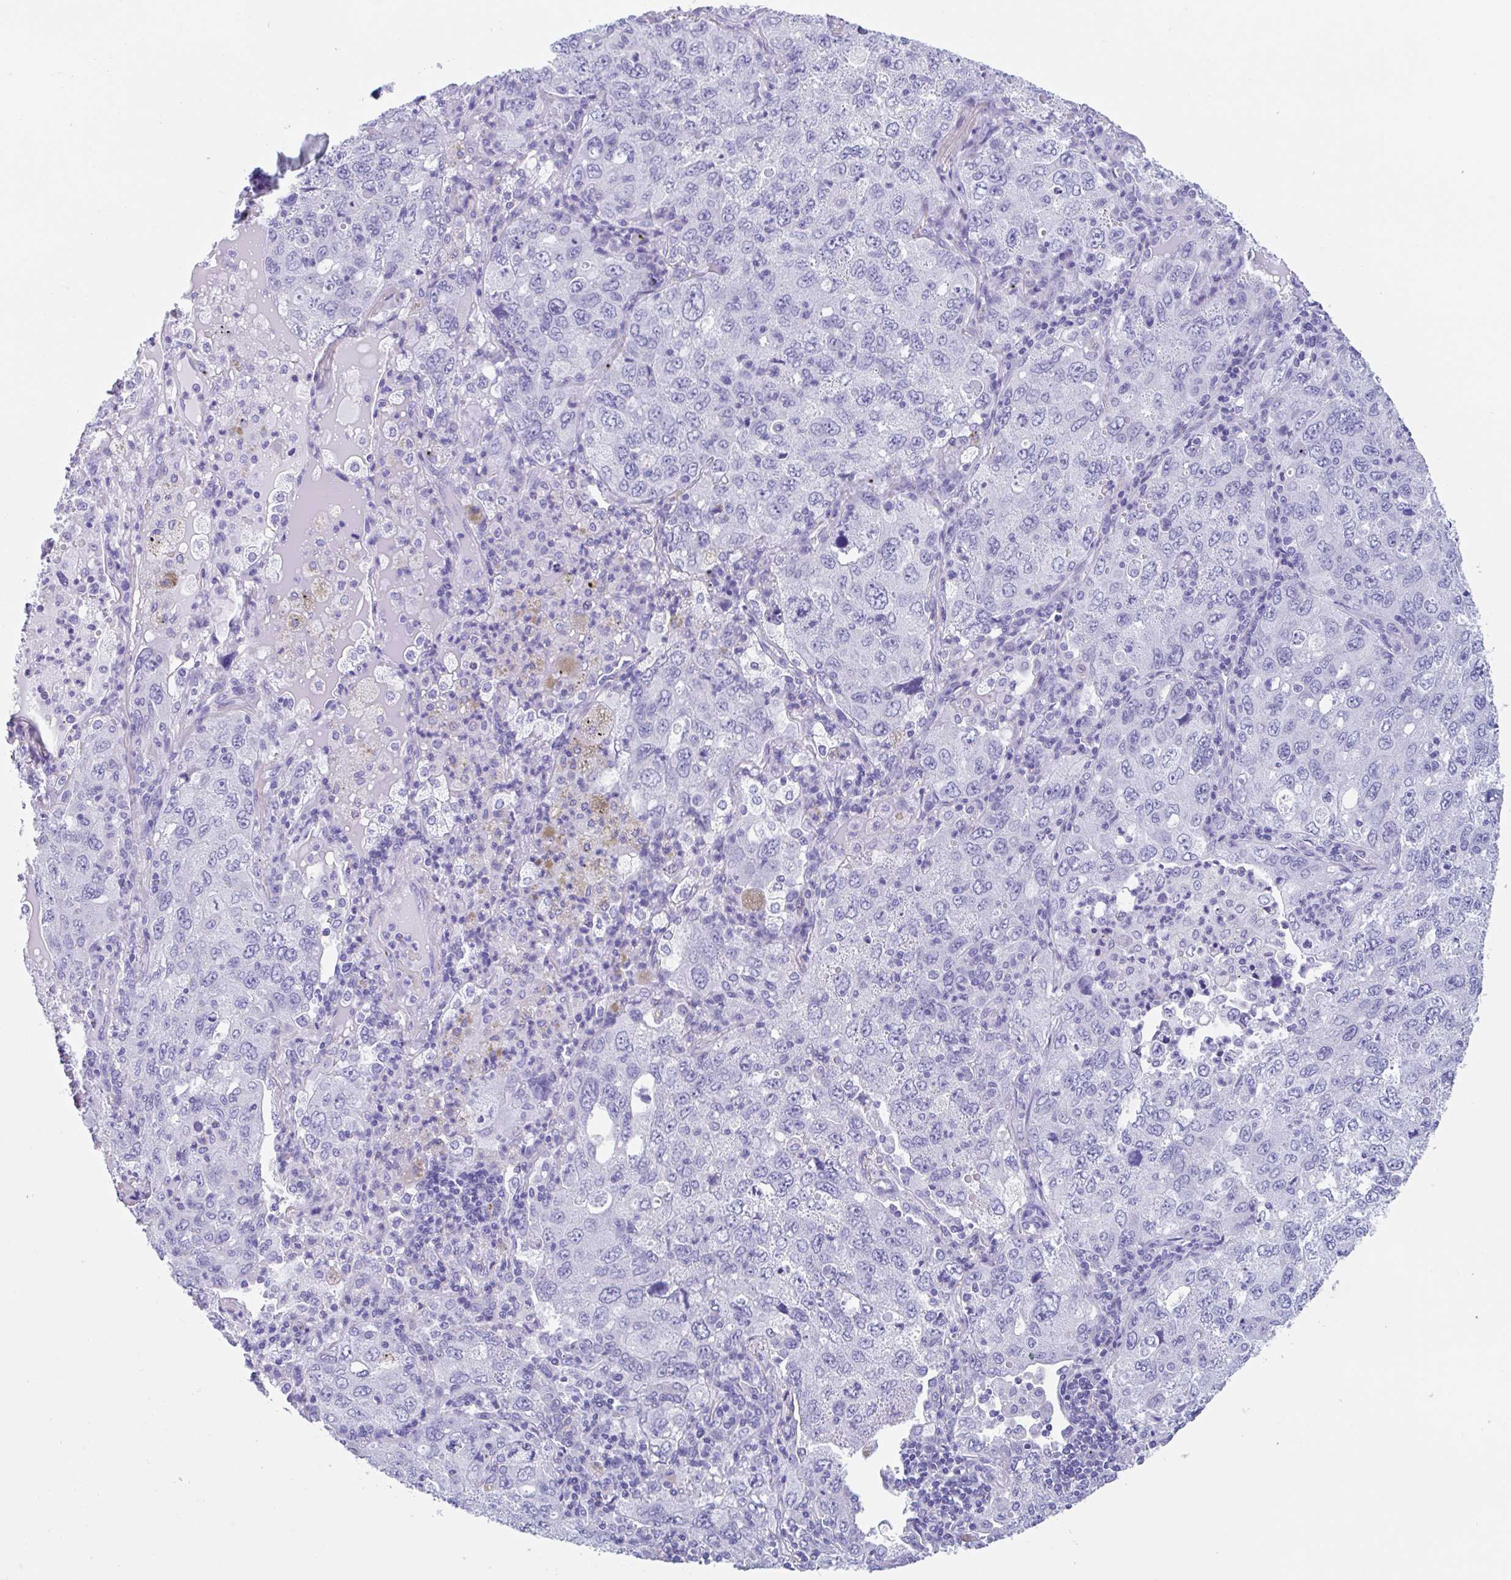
{"staining": {"intensity": "negative", "quantity": "none", "location": "none"}, "tissue": "lung cancer", "cell_type": "Tumor cells", "image_type": "cancer", "snomed": [{"axis": "morphology", "description": "Adenocarcinoma, NOS"}, {"axis": "topography", "description": "Lung"}], "caption": "A histopathology image of adenocarcinoma (lung) stained for a protein reveals no brown staining in tumor cells.", "gene": "CPTP", "patient": {"sex": "female", "age": 57}}